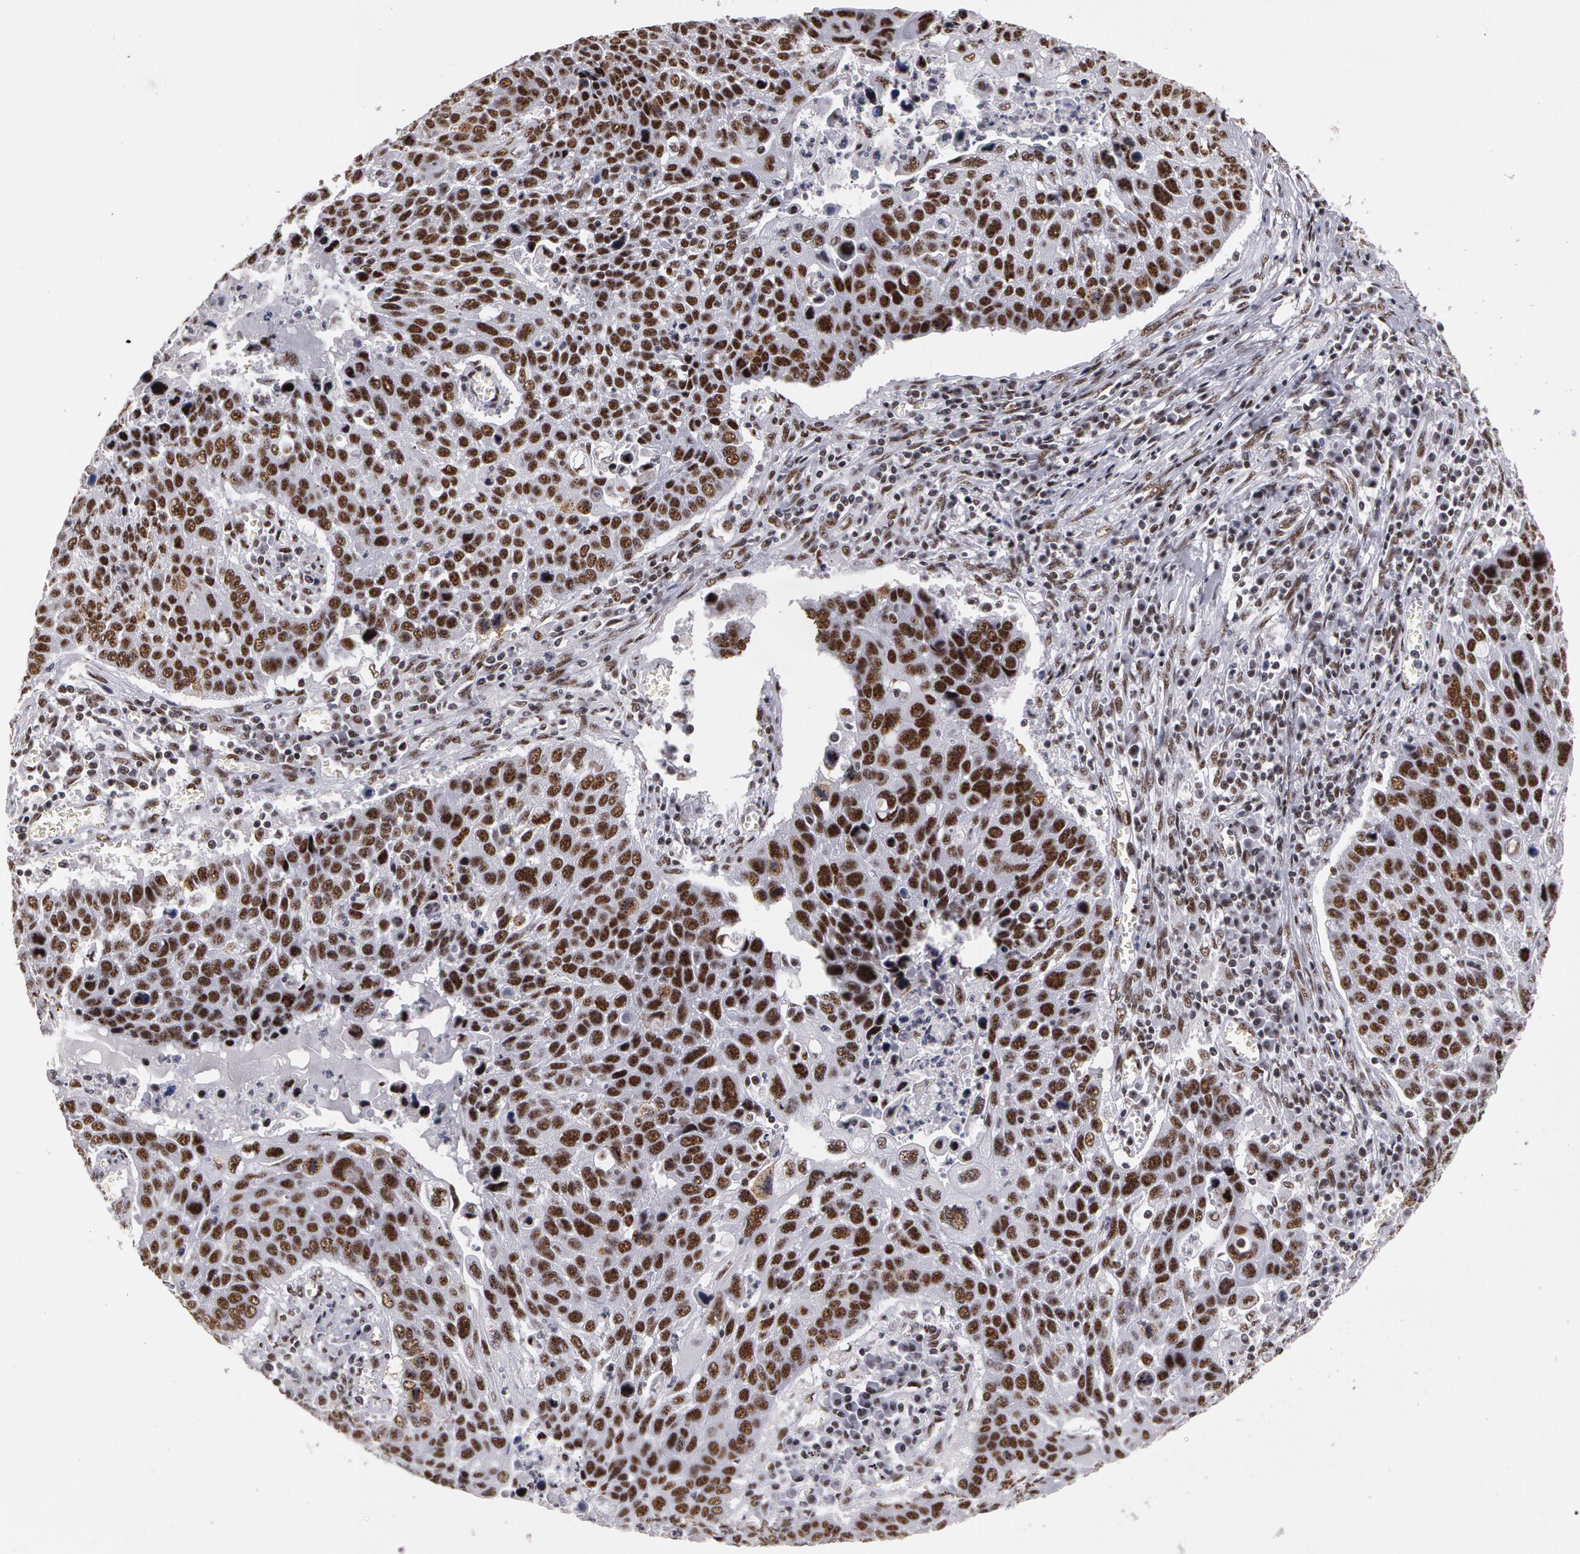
{"staining": {"intensity": "strong", "quantity": ">75%", "location": "nuclear"}, "tissue": "lung cancer", "cell_type": "Tumor cells", "image_type": "cancer", "snomed": [{"axis": "morphology", "description": "Squamous cell carcinoma, NOS"}, {"axis": "topography", "description": "Lung"}], "caption": "About >75% of tumor cells in lung cancer (squamous cell carcinoma) exhibit strong nuclear protein expression as visualized by brown immunohistochemical staining.", "gene": "PNN", "patient": {"sex": "male", "age": 68}}